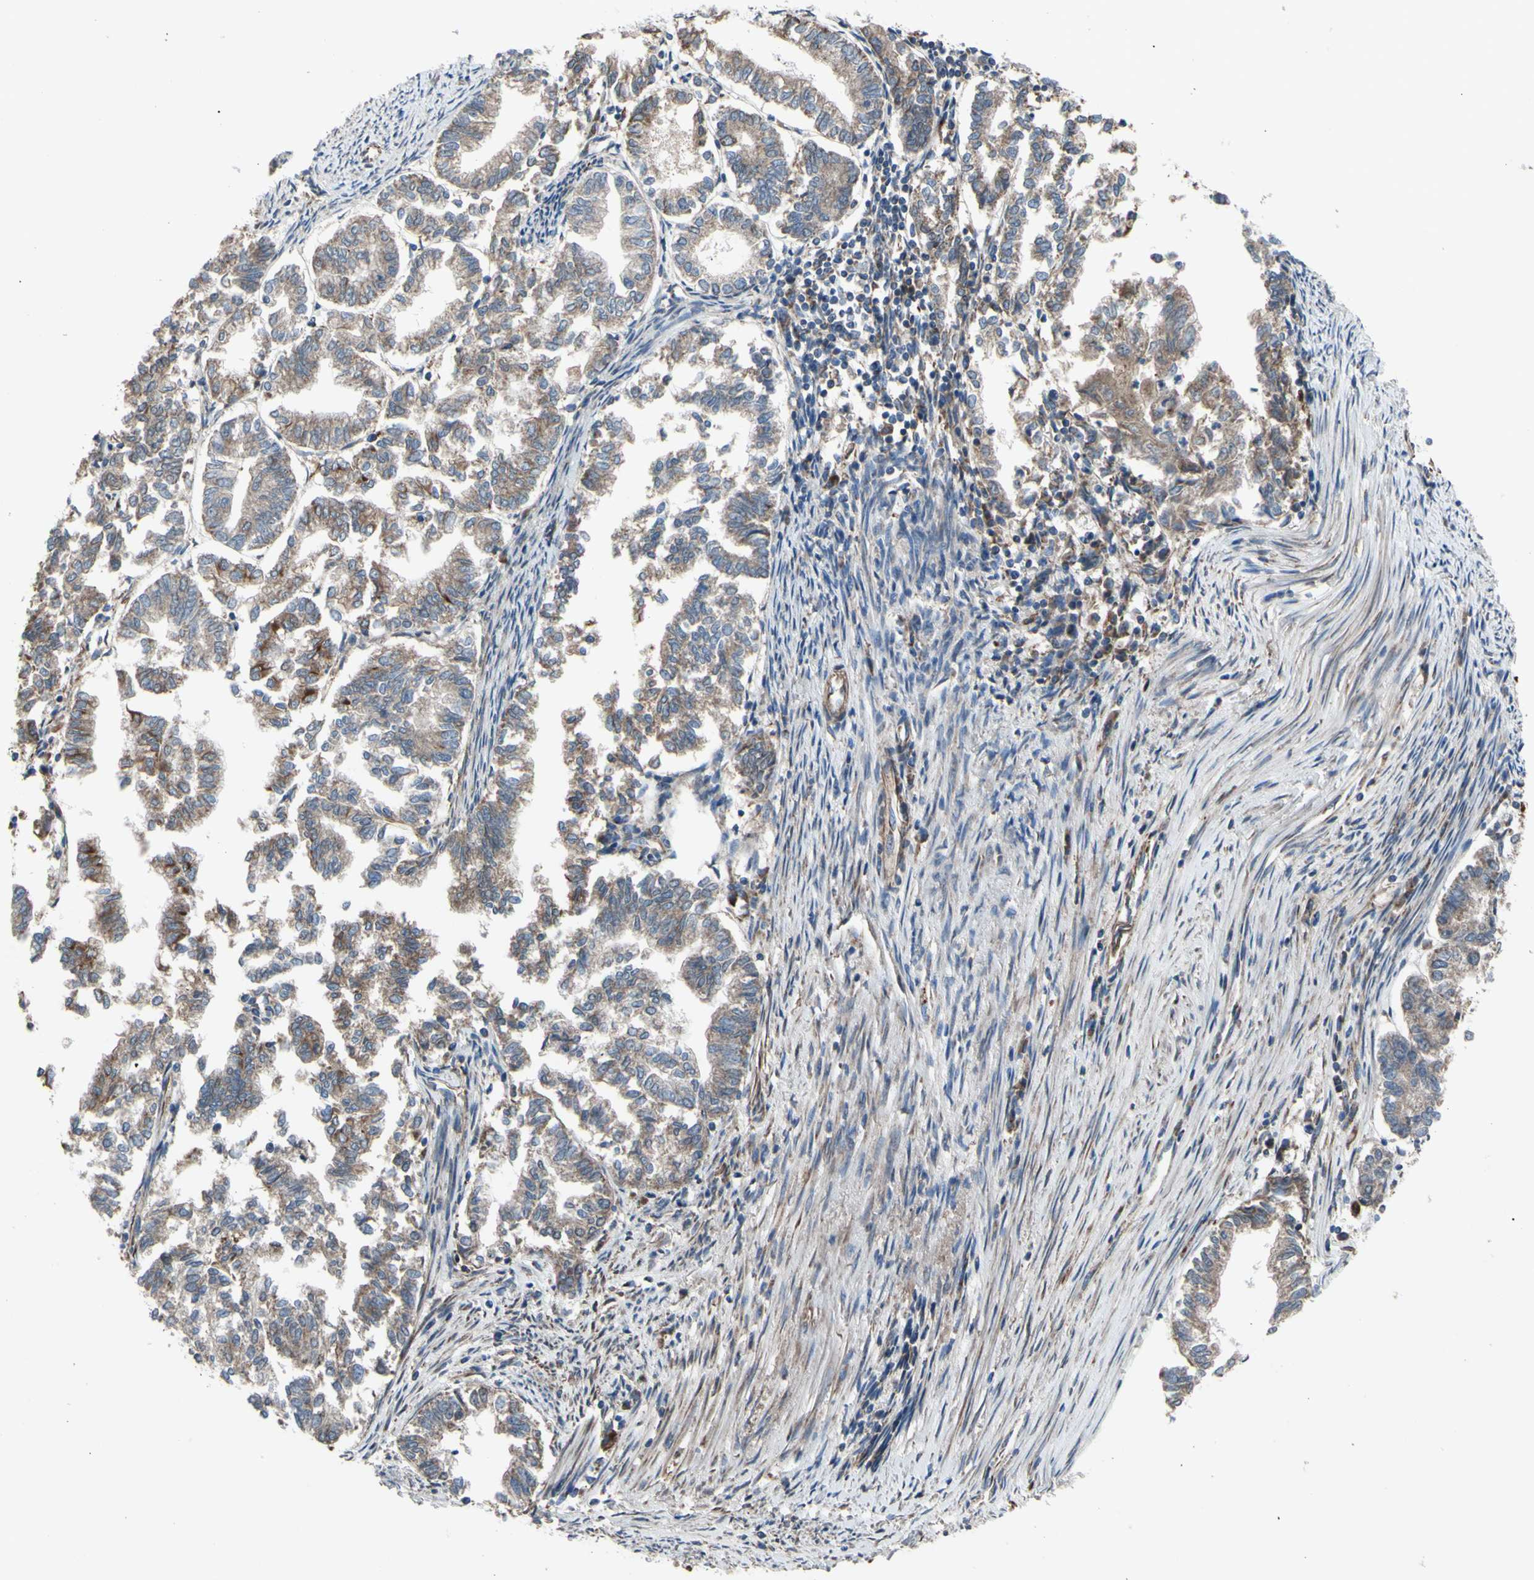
{"staining": {"intensity": "weak", "quantity": ">75%", "location": "cytoplasmic/membranous"}, "tissue": "endometrial cancer", "cell_type": "Tumor cells", "image_type": "cancer", "snomed": [{"axis": "morphology", "description": "Necrosis, NOS"}, {"axis": "morphology", "description": "Adenocarcinoma, NOS"}, {"axis": "topography", "description": "Endometrium"}], "caption": "Immunohistochemical staining of human adenocarcinoma (endometrial) demonstrates low levels of weak cytoplasmic/membranous positivity in approximately >75% of tumor cells.", "gene": "EMC7", "patient": {"sex": "female", "age": 79}}